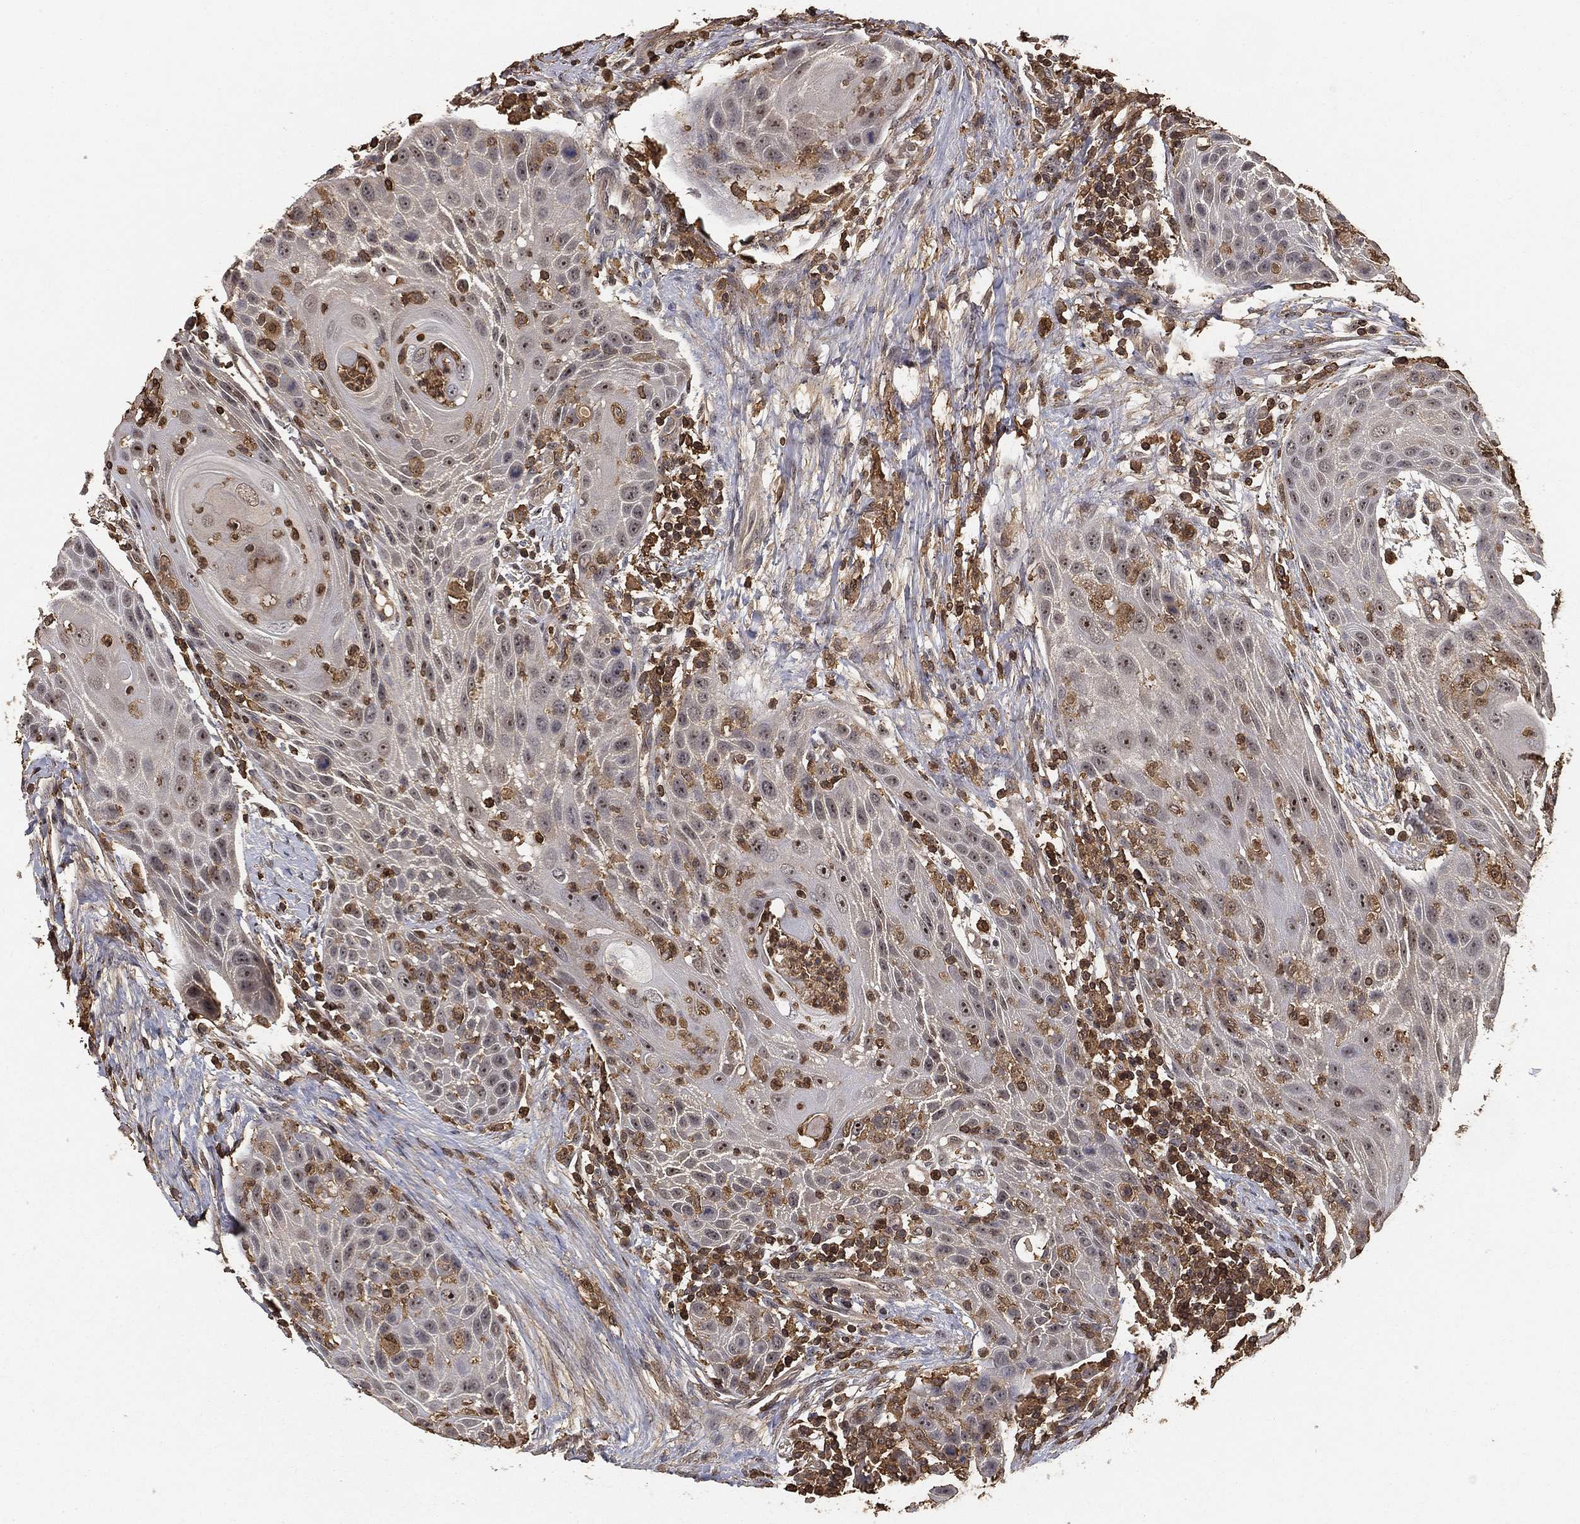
{"staining": {"intensity": "negative", "quantity": "none", "location": "none"}, "tissue": "head and neck cancer", "cell_type": "Tumor cells", "image_type": "cancer", "snomed": [{"axis": "morphology", "description": "Squamous cell carcinoma, NOS"}, {"axis": "topography", "description": "Head-Neck"}], "caption": "DAB immunohistochemical staining of head and neck cancer (squamous cell carcinoma) shows no significant expression in tumor cells.", "gene": "CRYL1", "patient": {"sex": "male", "age": 69}}